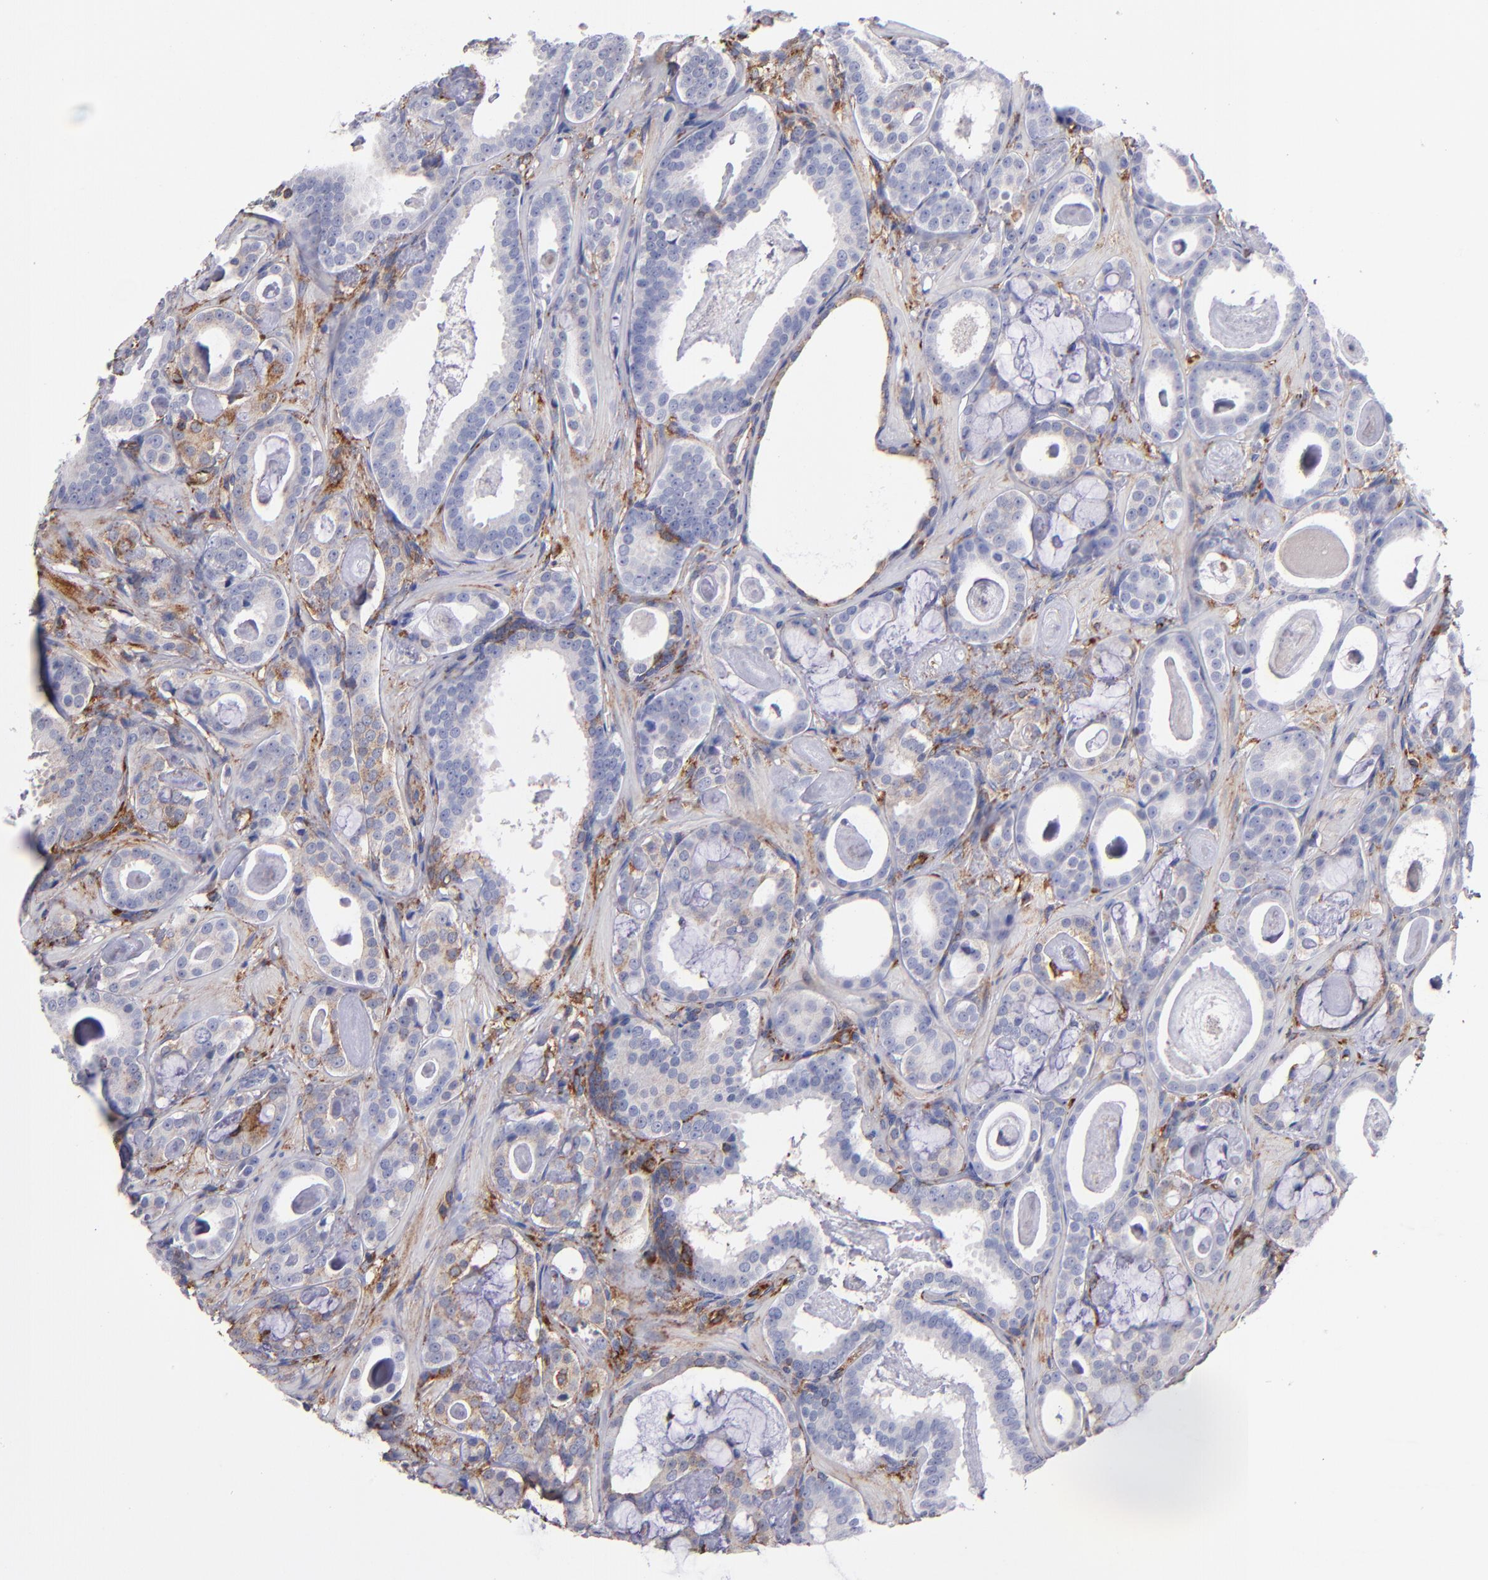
{"staining": {"intensity": "negative", "quantity": "none", "location": "none"}, "tissue": "prostate cancer", "cell_type": "Tumor cells", "image_type": "cancer", "snomed": [{"axis": "morphology", "description": "Adenocarcinoma, Low grade"}, {"axis": "topography", "description": "Prostate"}], "caption": "An immunohistochemistry (IHC) image of prostate cancer is shown. There is no staining in tumor cells of prostate cancer. (Stains: DAB immunohistochemistry with hematoxylin counter stain, Microscopy: brightfield microscopy at high magnification).", "gene": "MVP", "patient": {"sex": "male", "age": 57}}